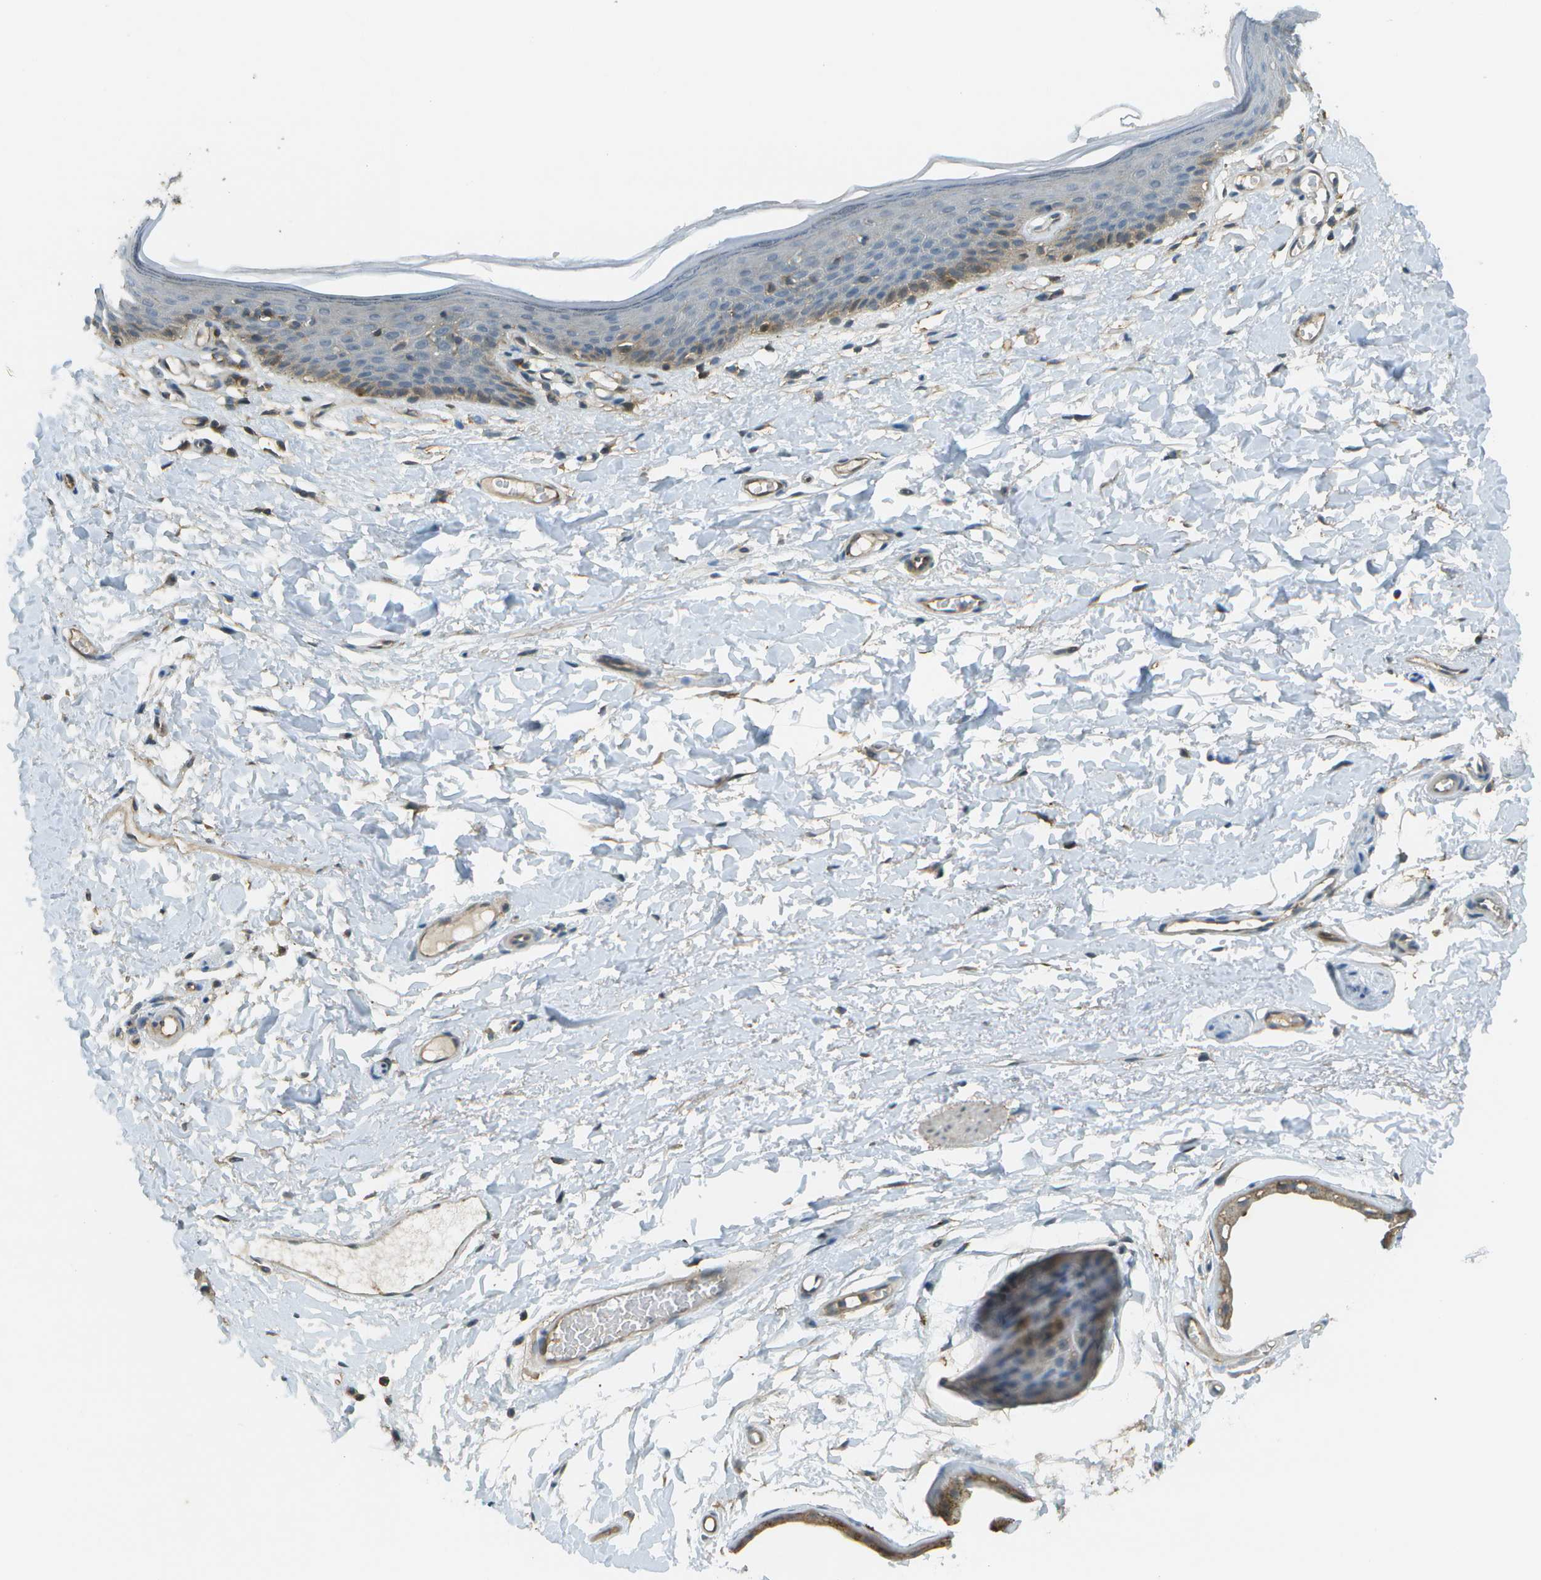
{"staining": {"intensity": "moderate", "quantity": "<25%", "location": "cytoplasmic/membranous"}, "tissue": "skin", "cell_type": "Epidermal cells", "image_type": "normal", "snomed": [{"axis": "morphology", "description": "Normal tissue, NOS"}, {"axis": "topography", "description": "Vulva"}], "caption": "An immunohistochemistry histopathology image of unremarkable tissue is shown. Protein staining in brown labels moderate cytoplasmic/membranous positivity in skin within epidermal cells. Using DAB (brown) and hematoxylin (blue) stains, captured at high magnification using brightfield microscopy.", "gene": "LRRC66", "patient": {"sex": "female", "age": 54}}